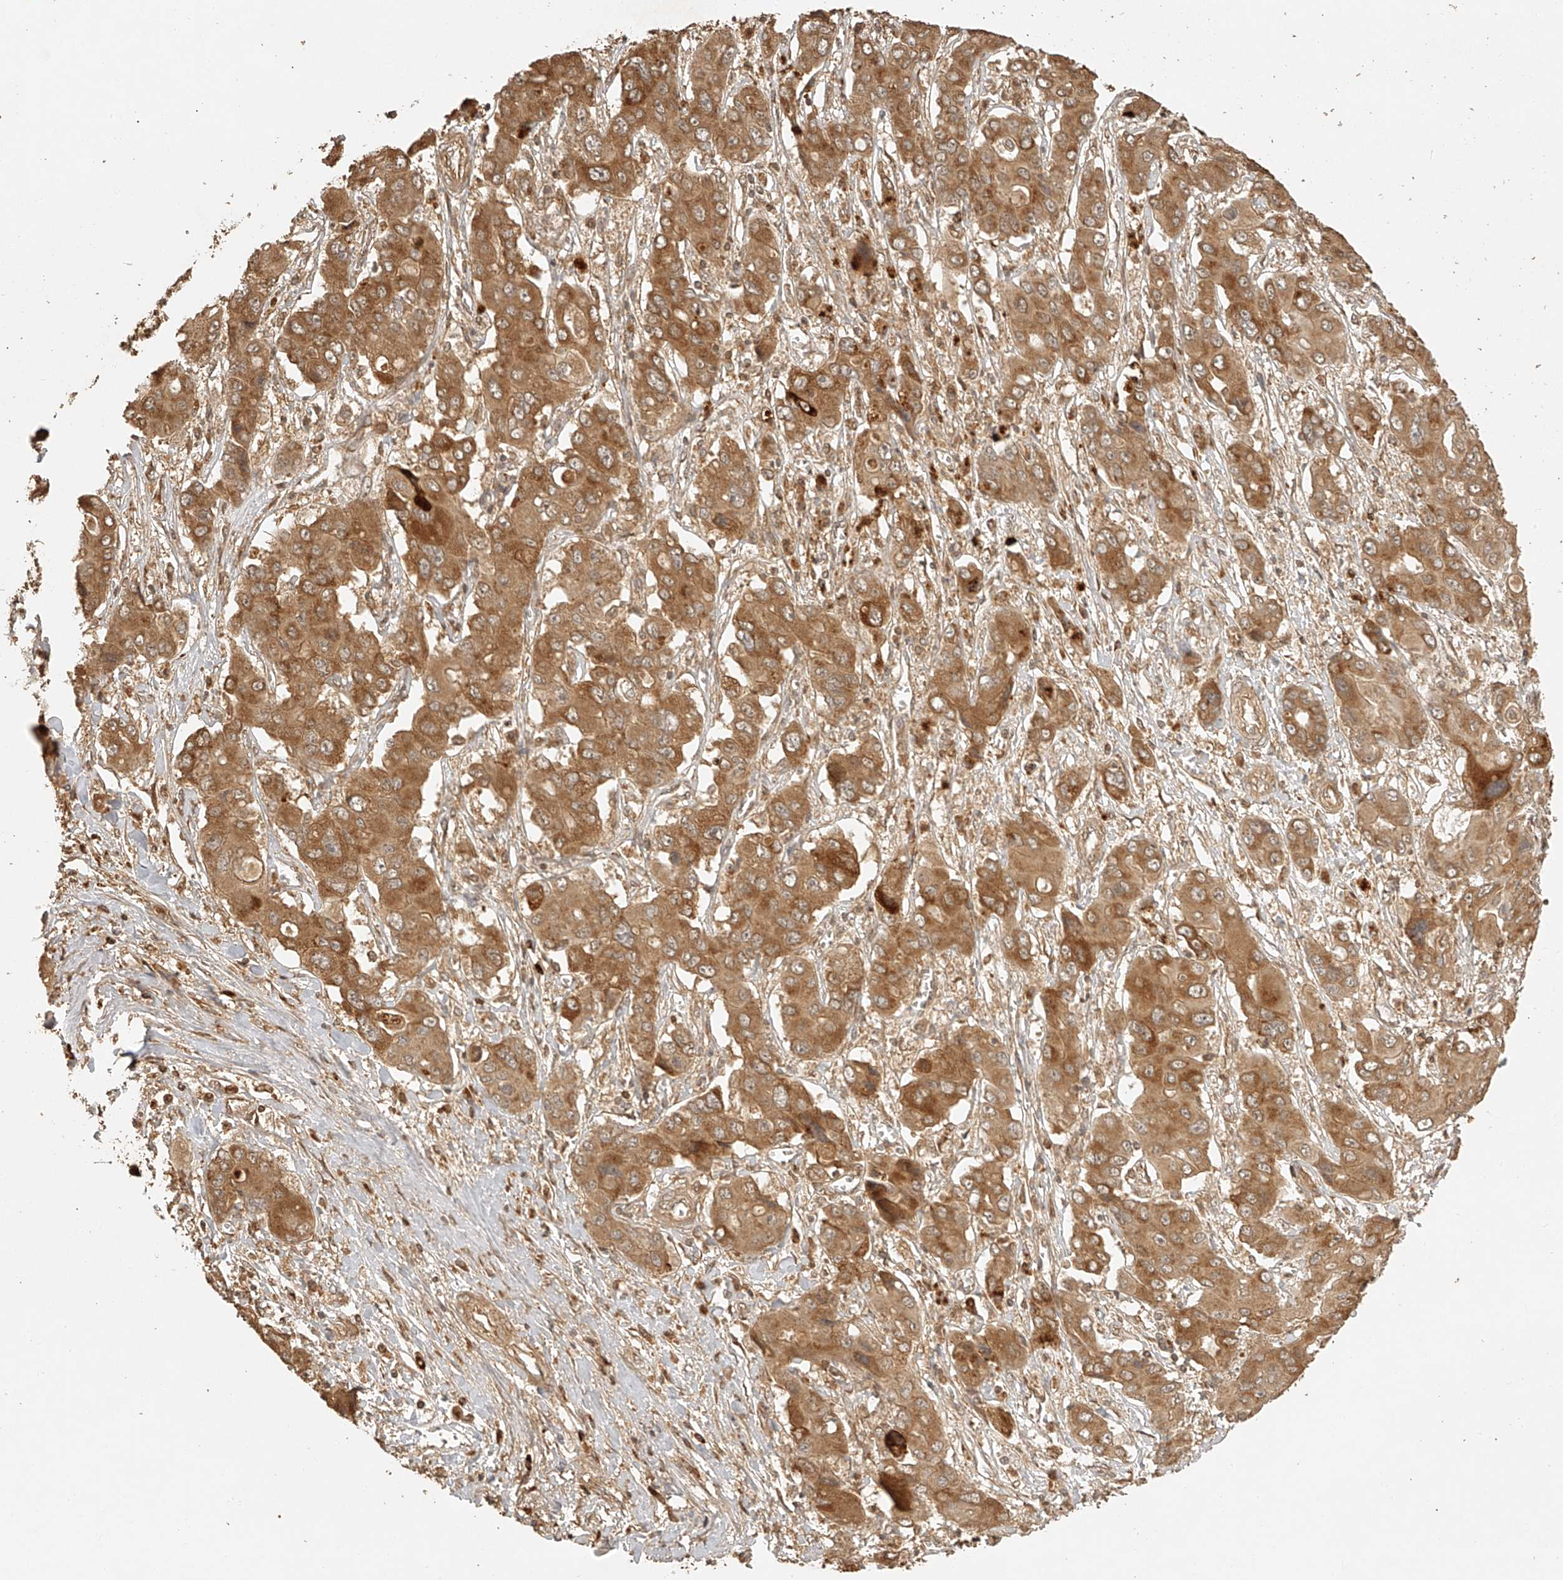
{"staining": {"intensity": "moderate", "quantity": ">75%", "location": "cytoplasmic/membranous"}, "tissue": "liver cancer", "cell_type": "Tumor cells", "image_type": "cancer", "snomed": [{"axis": "morphology", "description": "Cholangiocarcinoma"}, {"axis": "topography", "description": "Liver"}], "caption": "Immunohistochemical staining of human liver cholangiocarcinoma exhibits medium levels of moderate cytoplasmic/membranous positivity in about >75% of tumor cells.", "gene": "BCL2L11", "patient": {"sex": "male", "age": 67}}